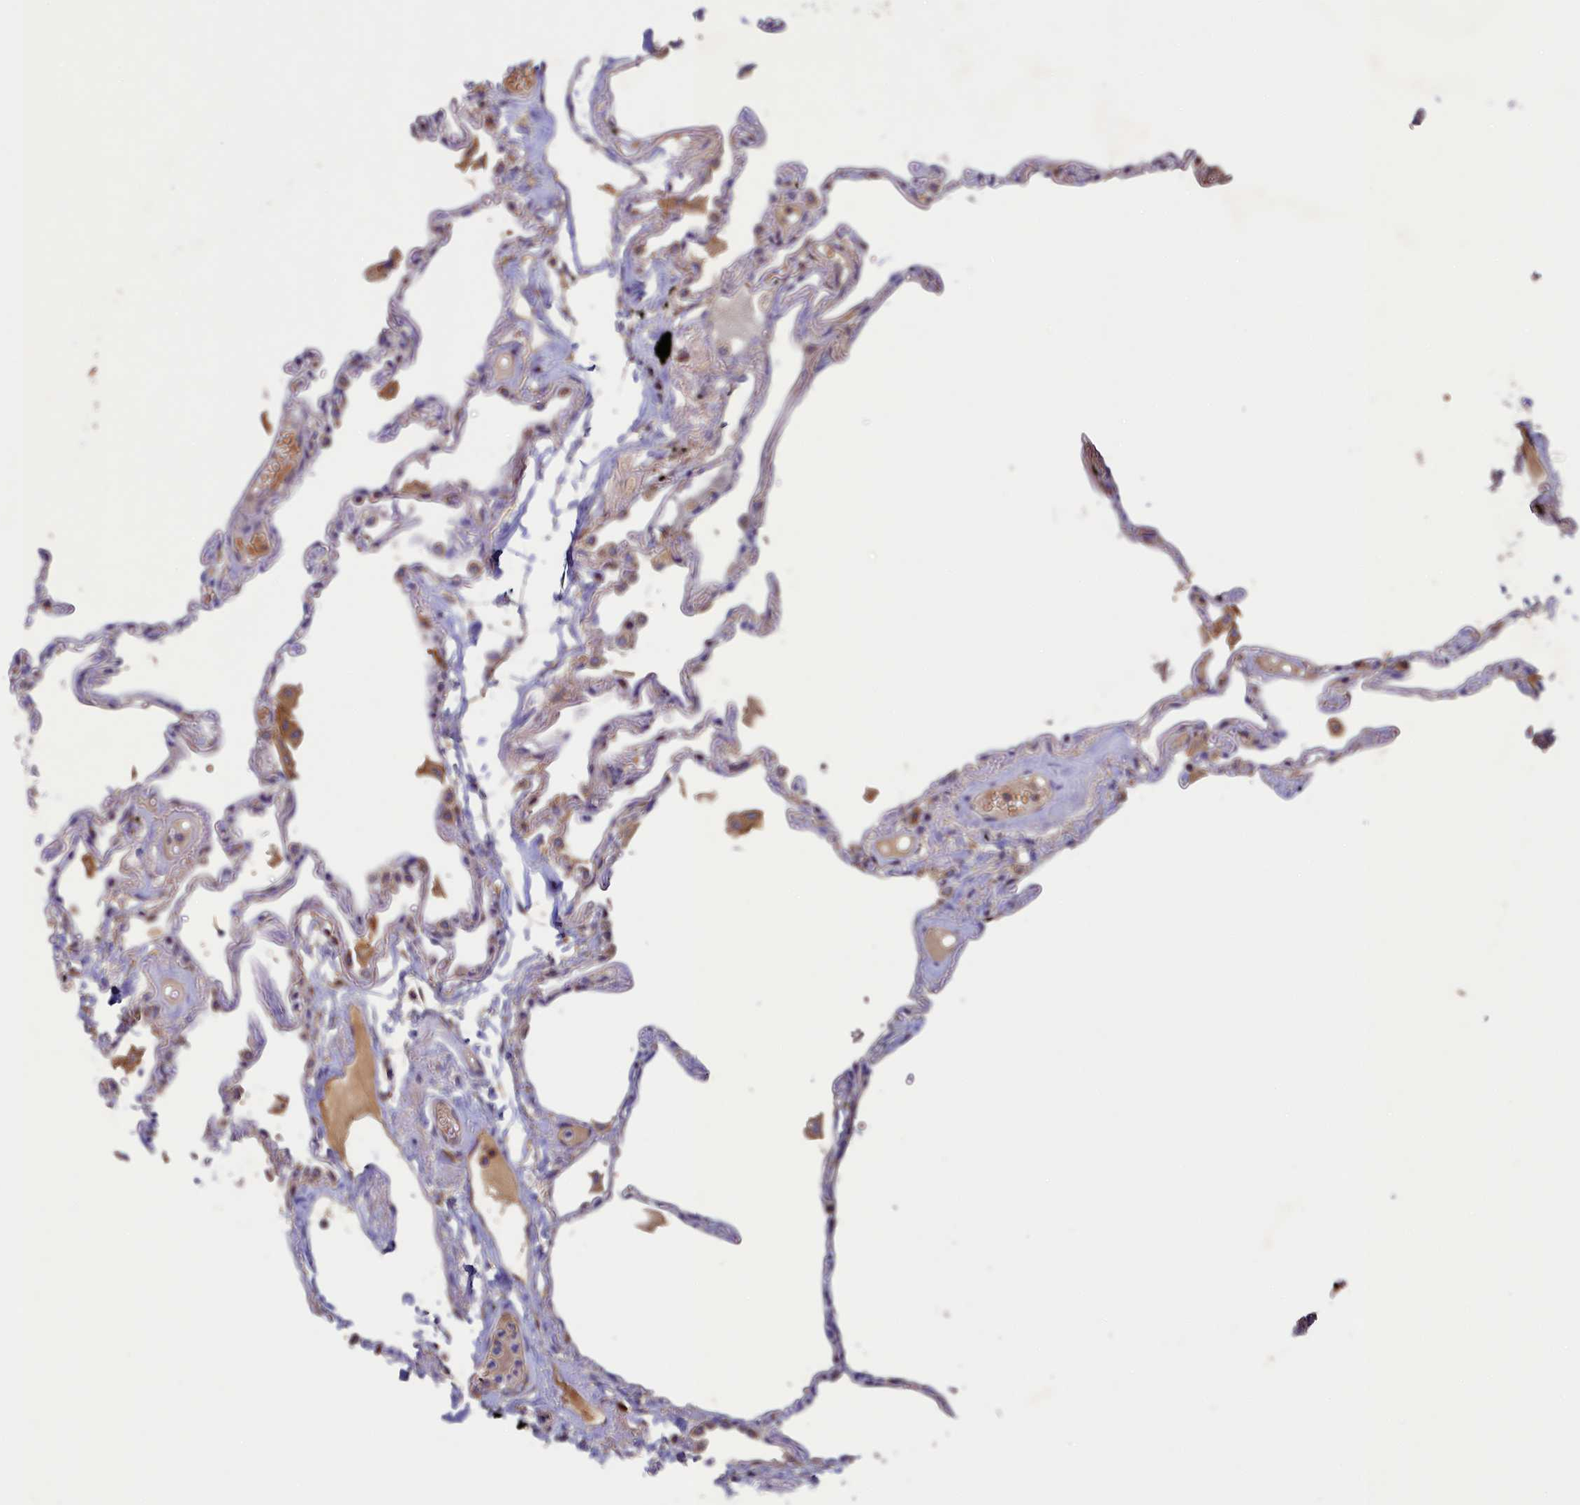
{"staining": {"intensity": "negative", "quantity": "none", "location": "none"}, "tissue": "lung", "cell_type": "Alveolar cells", "image_type": "normal", "snomed": [{"axis": "morphology", "description": "Normal tissue, NOS"}, {"axis": "topography", "description": "Lung"}], "caption": "The micrograph demonstrates no significant expression in alveolar cells of lung.", "gene": "SEC31B", "patient": {"sex": "female", "age": 67}}